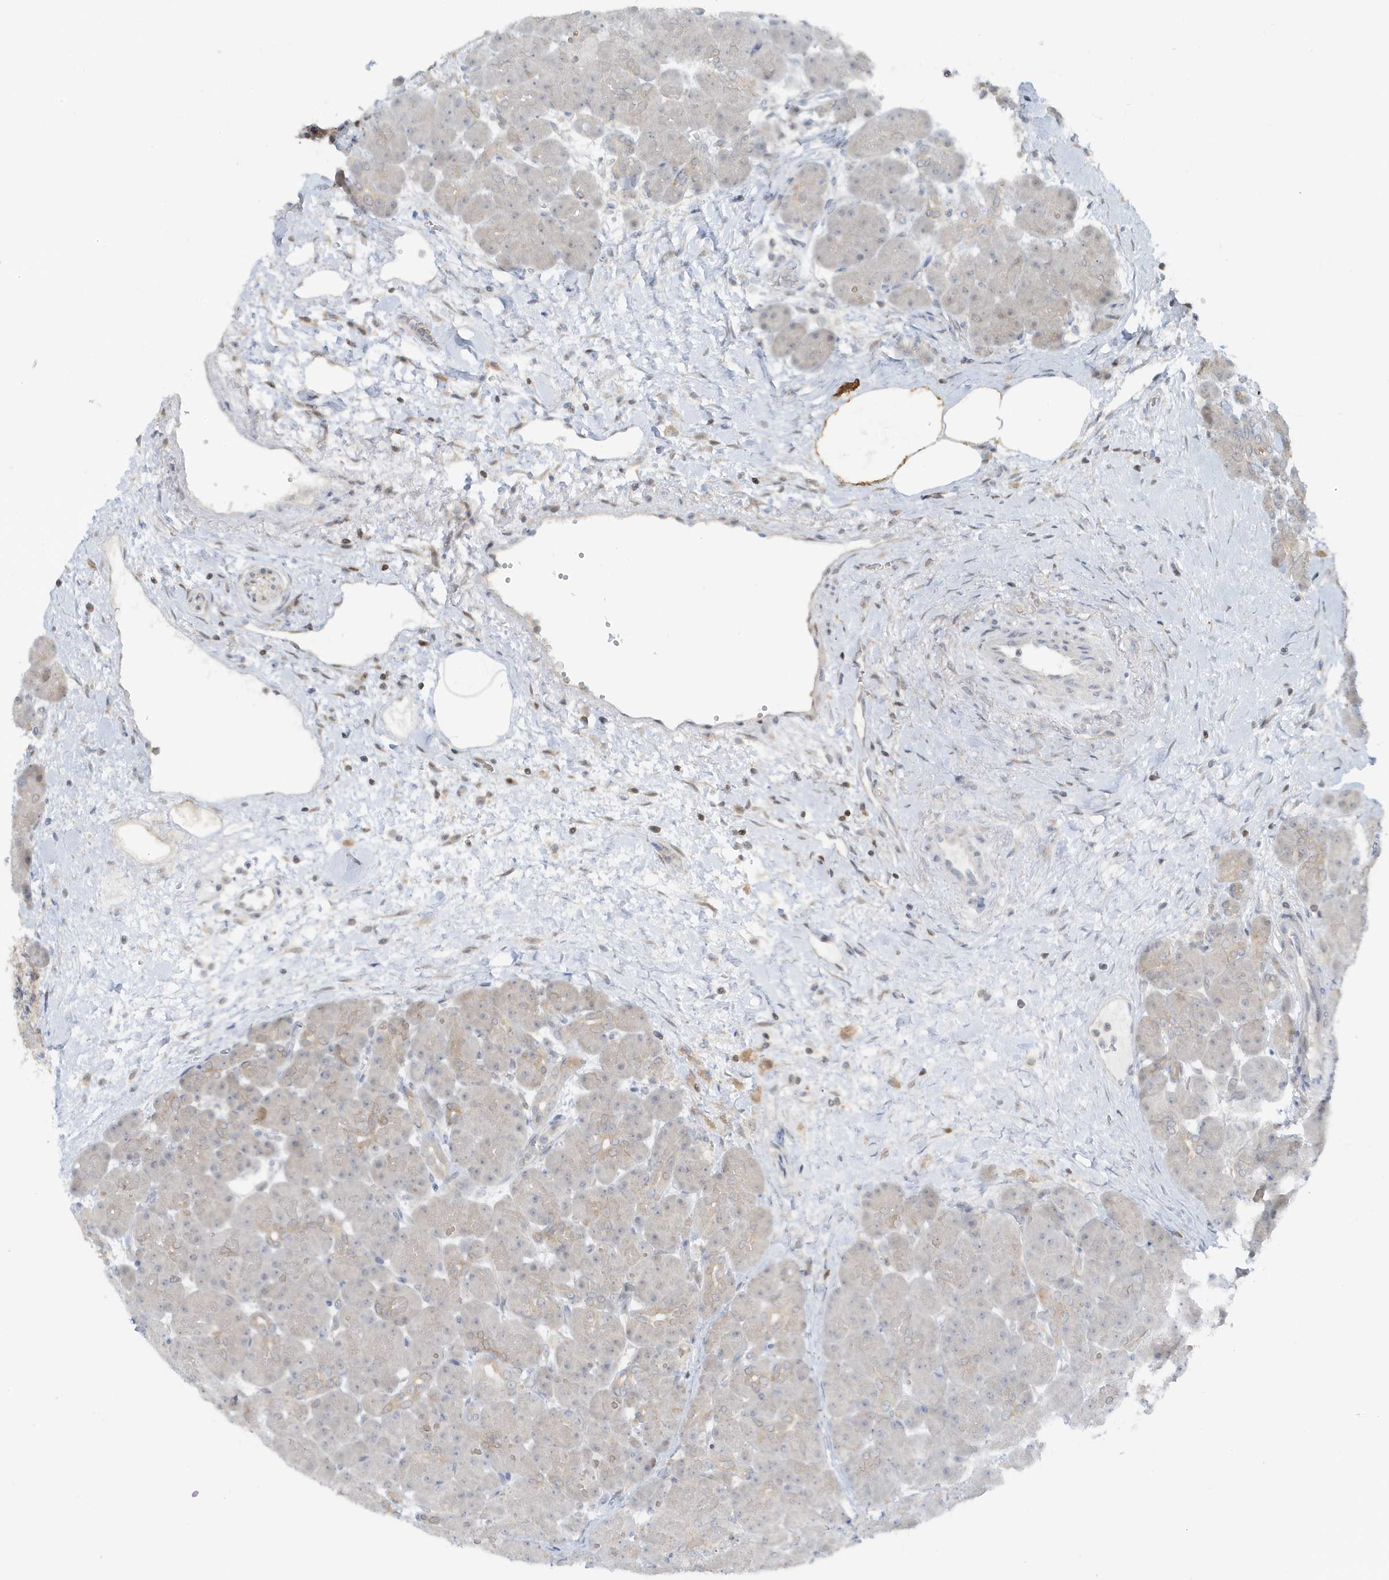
{"staining": {"intensity": "weak", "quantity": "25%-75%", "location": "cytoplasmic/membranous"}, "tissue": "pancreas", "cell_type": "Exocrine glandular cells", "image_type": "normal", "snomed": [{"axis": "morphology", "description": "Normal tissue, NOS"}, {"axis": "topography", "description": "Pancreas"}], "caption": "Immunohistochemistry micrograph of benign human pancreas stained for a protein (brown), which exhibits low levels of weak cytoplasmic/membranous staining in approximately 25%-75% of exocrine glandular cells.", "gene": "OGA", "patient": {"sex": "male", "age": 66}}